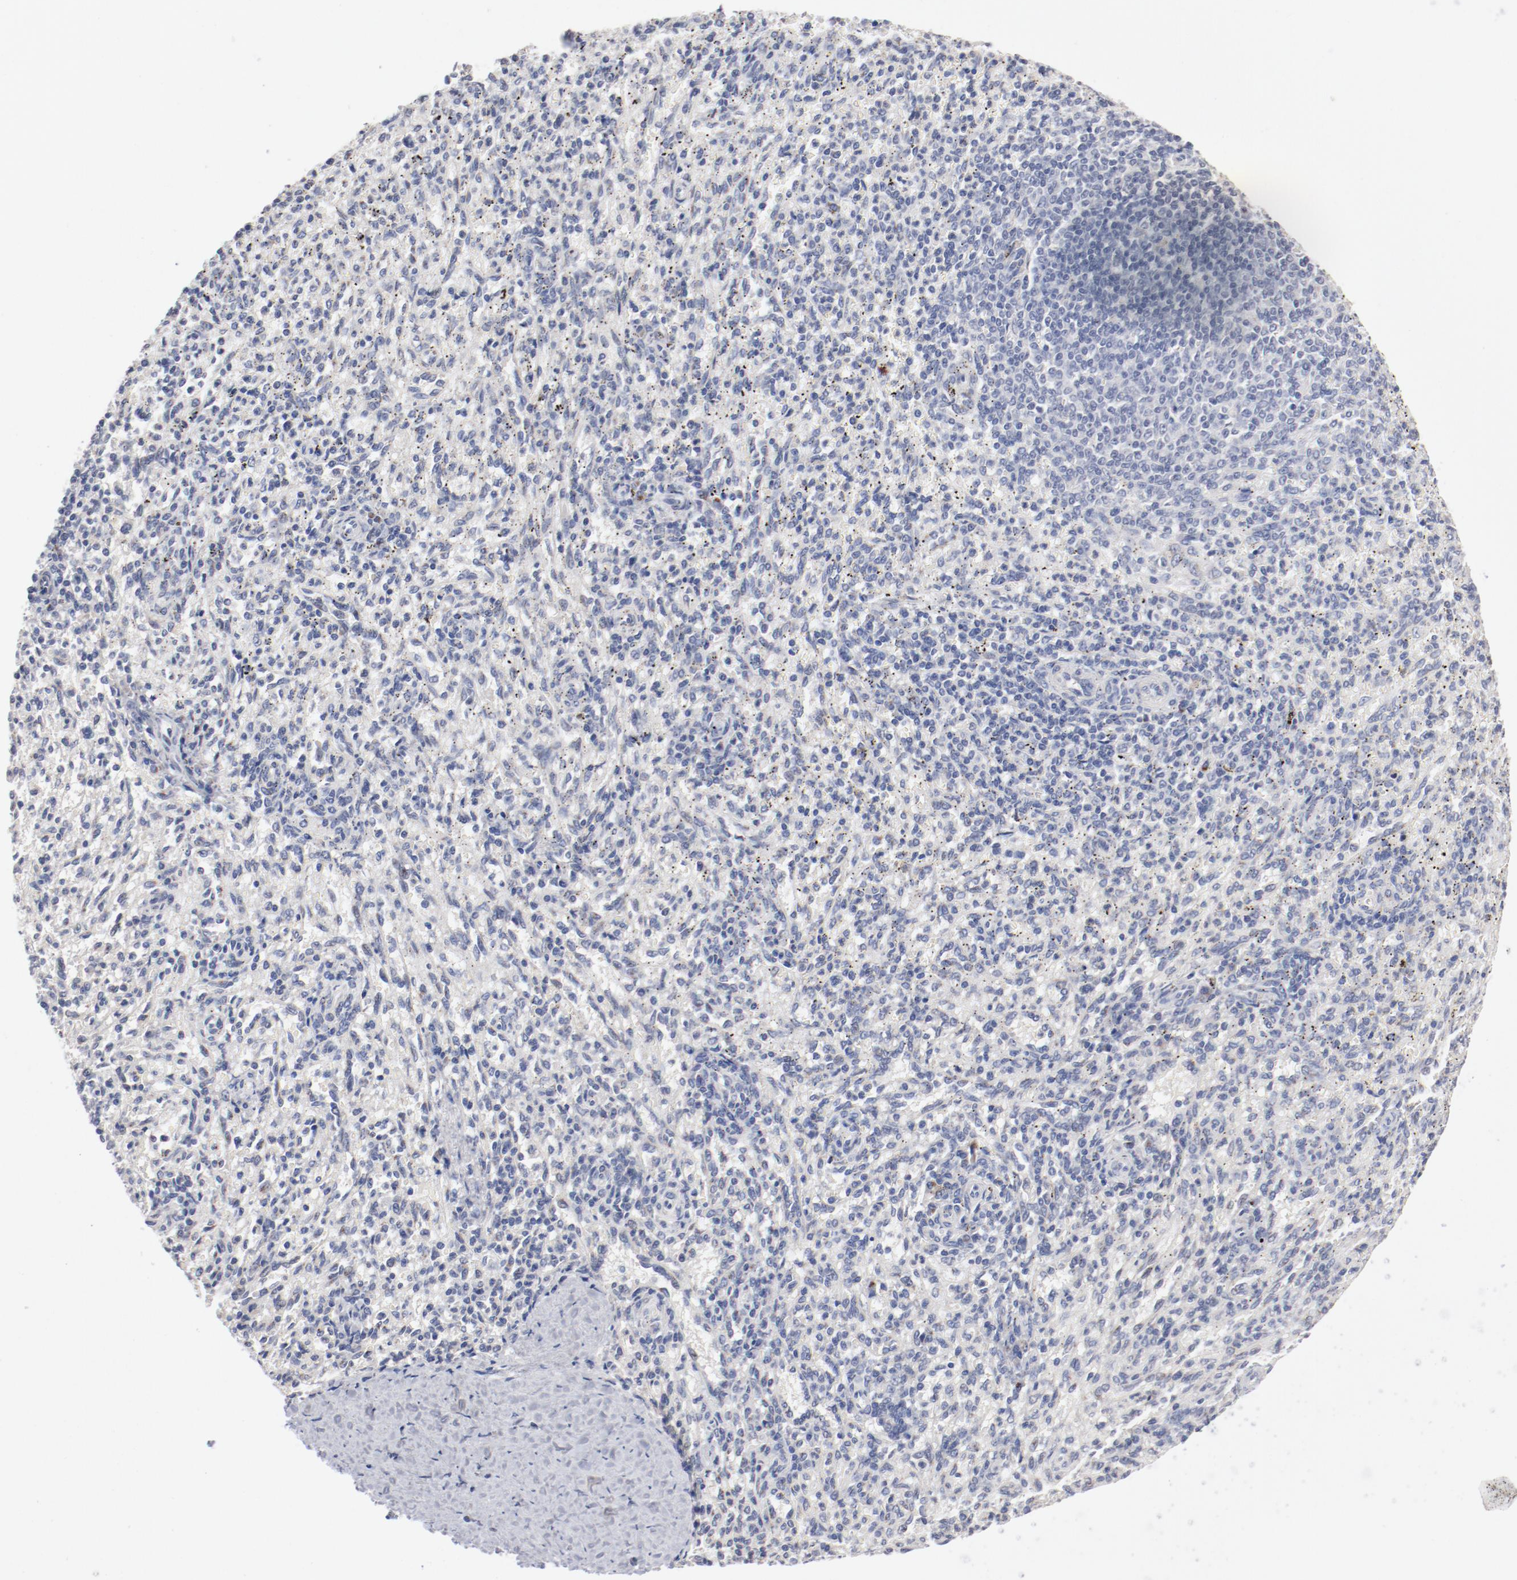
{"staining": {"intensity": "moderate", "quantity": "<25%", "location": "cytoplasmic/membranous"}, "tissue": "spleen", "cell_type": "Cells in red pulp", "image_type": "normal", "snomed": [{"axis": "morphology", "description": "Normal tissue, NOS"}, {"axis": "topography", "description": "Spleen"}], "caption": "This histopathology image reveals immunohistochemistry staining of unremarkable spleen, with low moderate cytoplasmic/membranous positivity in approximately <25% of cells in red pulp.", "gene": "AK7", "patient": {"sex": "female", "age": 10}}